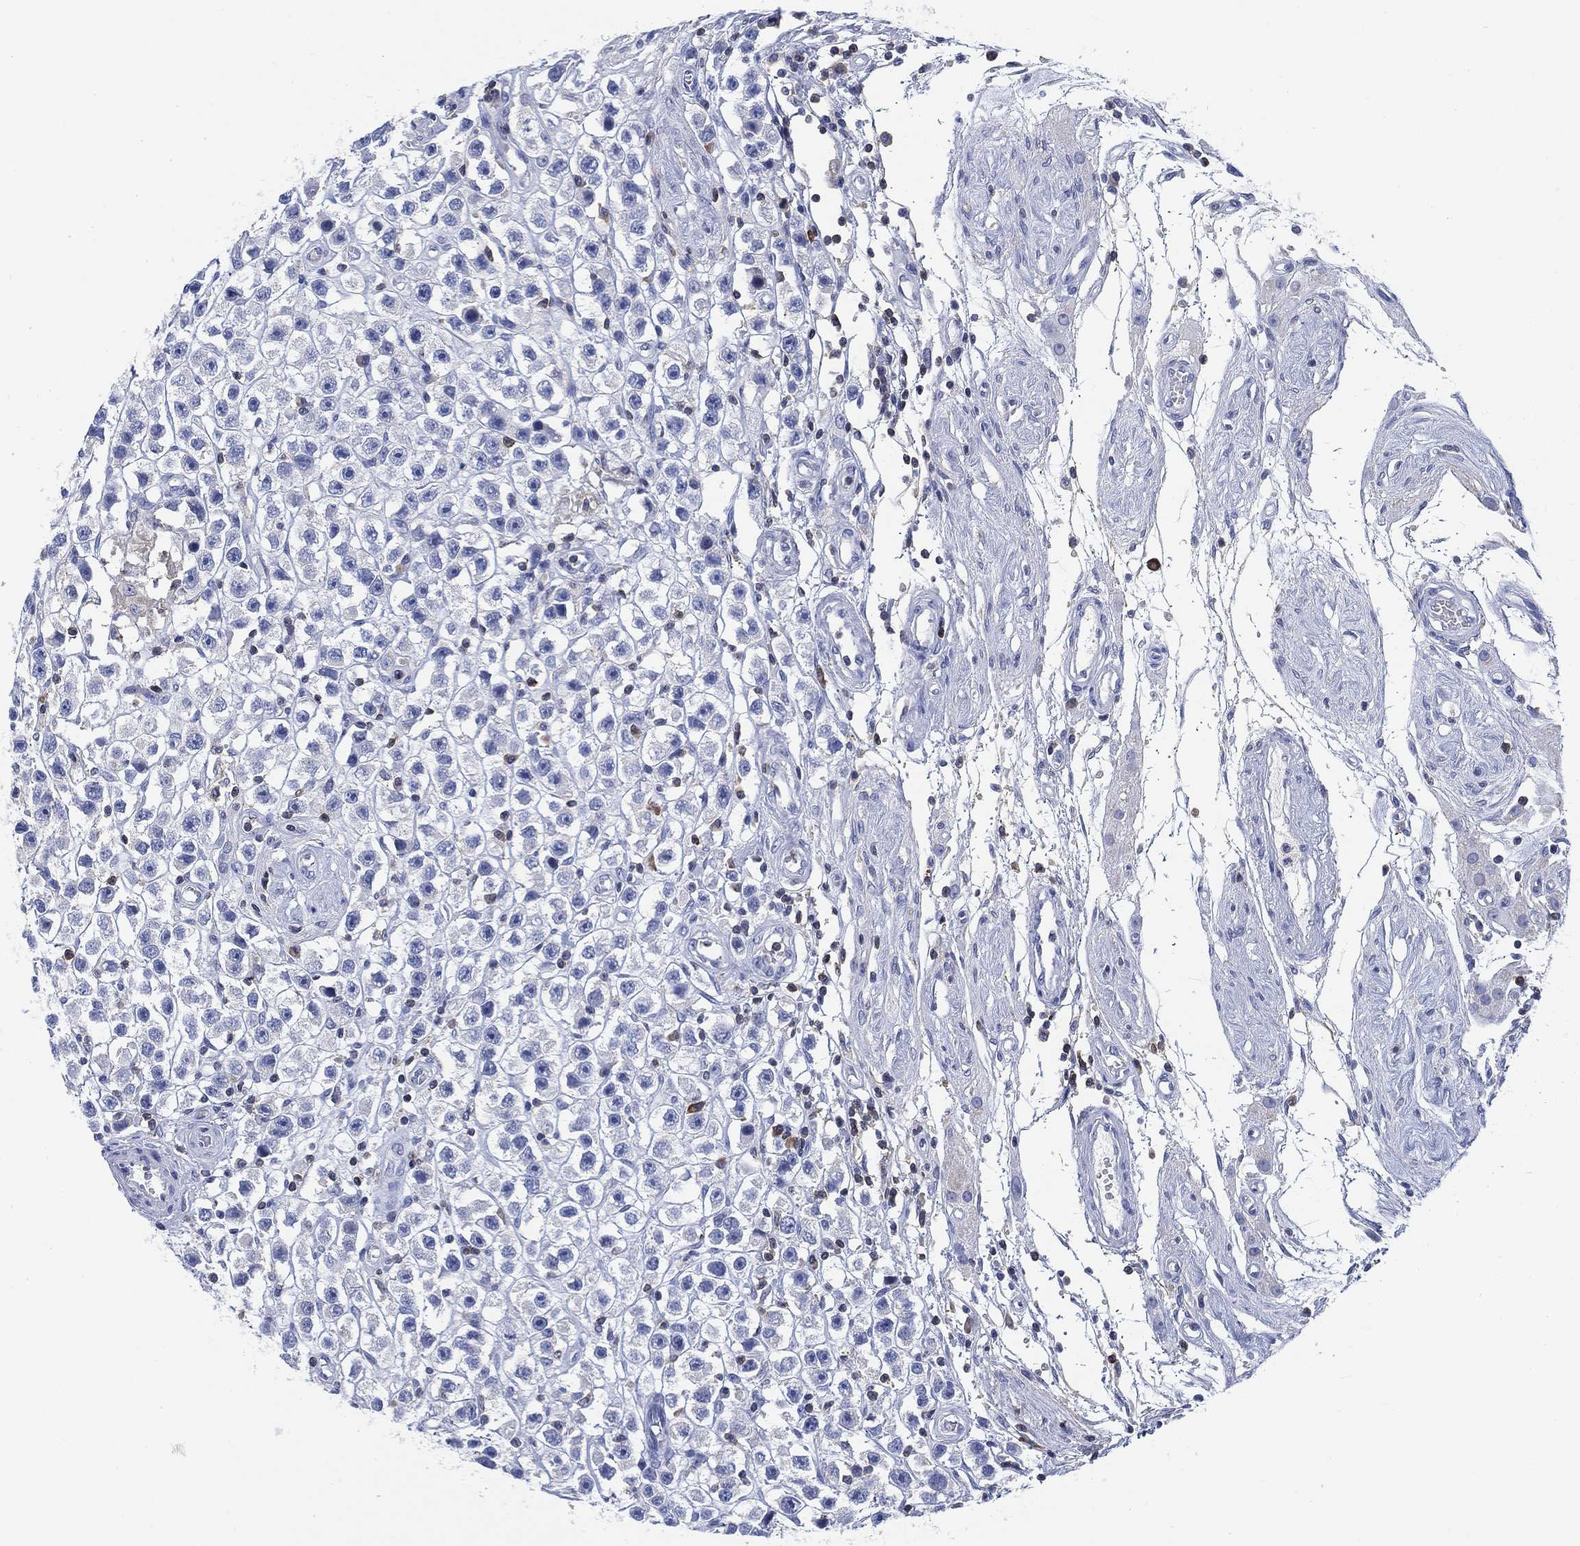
{"staining": {"intensity": "negative", "quantity": "none", "location": "none"}, "tissue": "testis cancer", "cell_type": "Tumor cells", "image_type": "cancer", "snomed": [{"axis": "morphology", "description": "Seminoma, NOS"}, {"axis": "topography", "description": "Testis"}], "caption": "High magnification brightfield microscopy of testis cancer stained with DAB (brown) and counterstained with hematoxylin (blue): tumor cells show no significant expression. (DAB immunohistochemistry with hematoxylin counter stain).", "gene": "FYB1", "patient": {"sex": "male", "age": 45}}